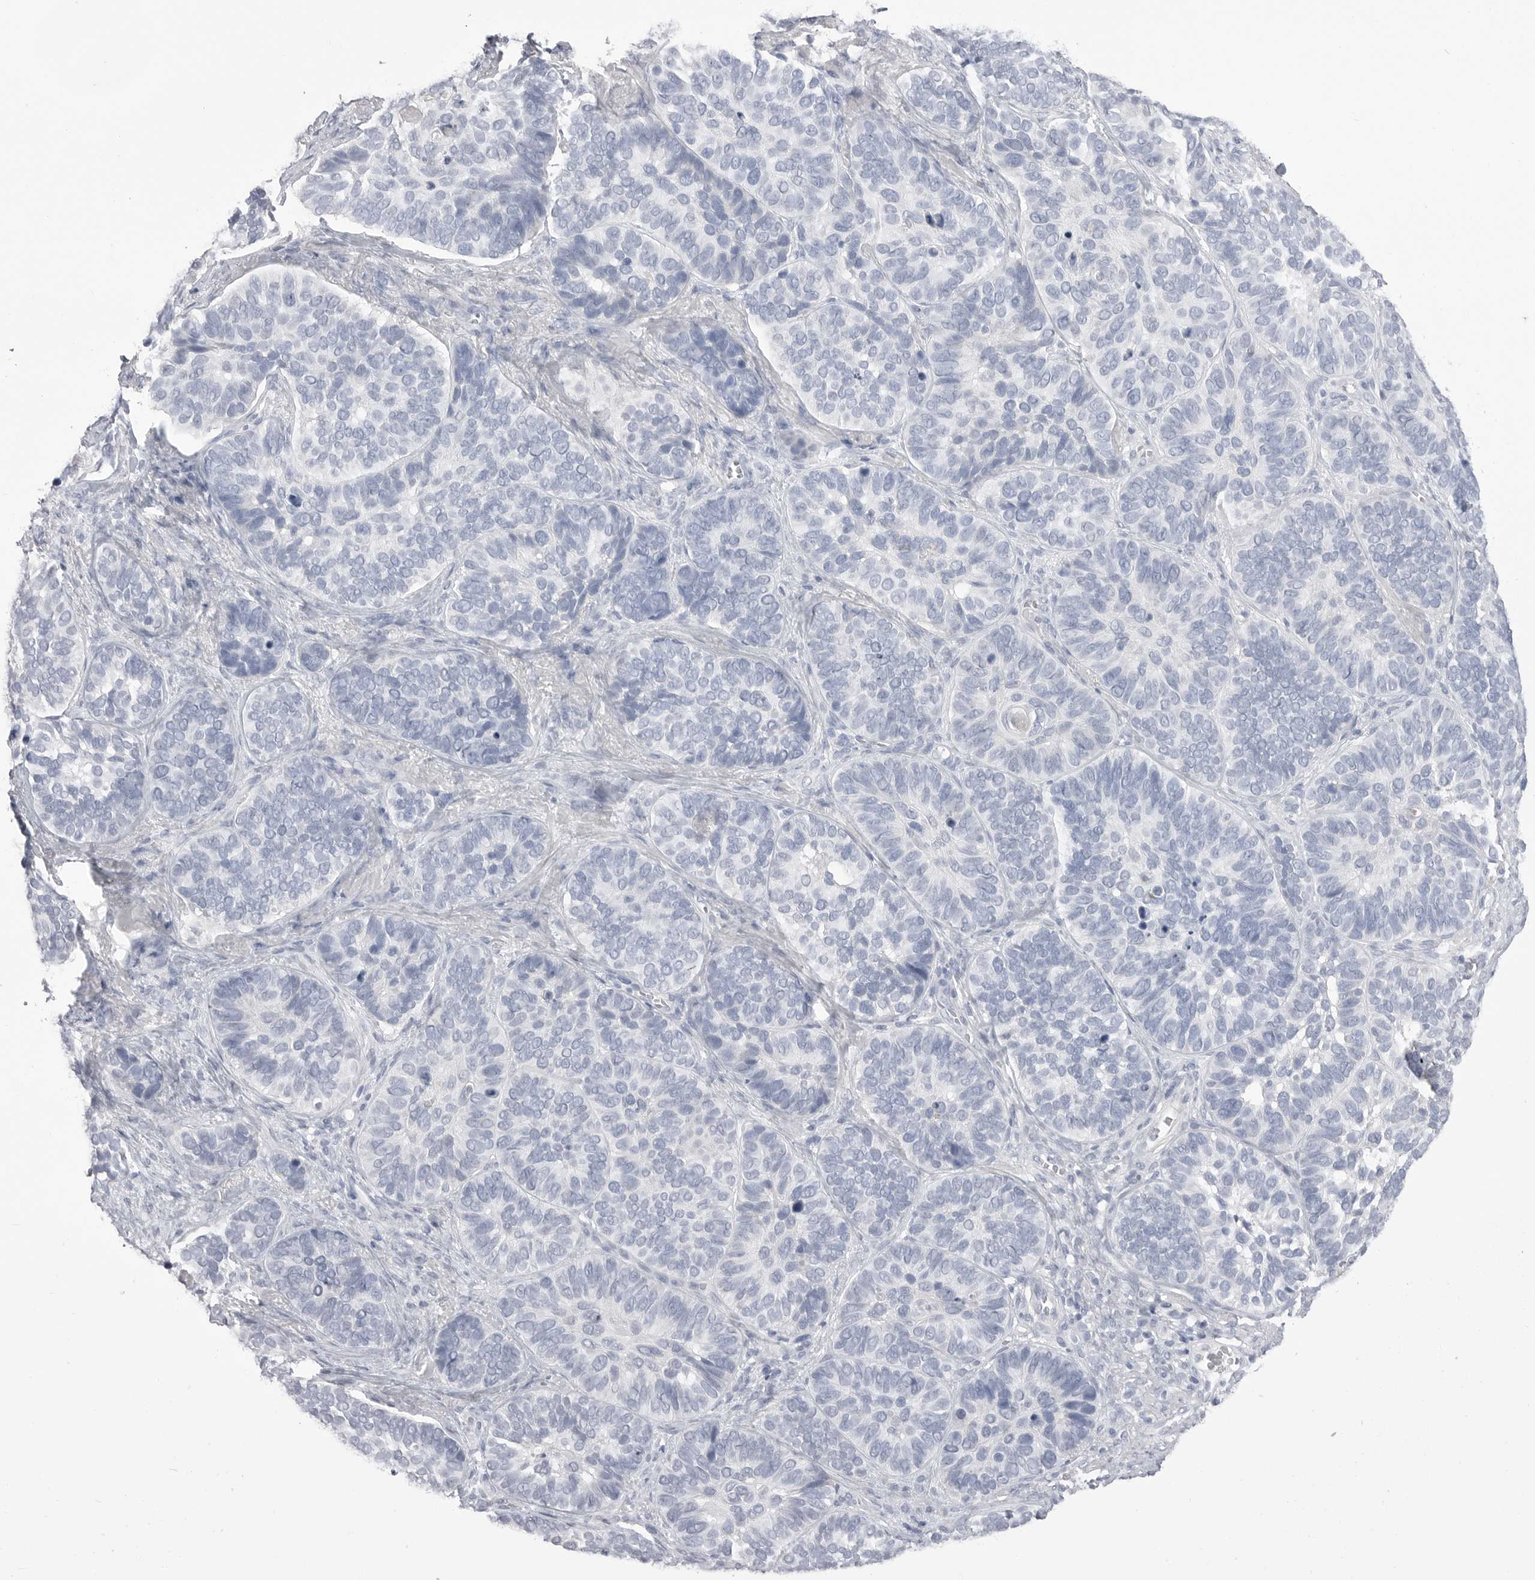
{"staining": {"intensity": "negative", "quantity": "none", "location": "none"}, "tissue": "skin cancer", "cell_type": "Tumor cells", "image_type": "cancer", "snomed": [{"axis": "morphology", "description": "Basal cell carcinoma"}, {"axis": "topography", "description": "Skin"}], "caption": "A high-resolution photomicrograph shows immunohistochemistry staining of skin basal cell carcinoma, which displays no significant positivity in tumor cells.", "gene": "CPB1", "patient": {"sex": "male", "age": 62}}